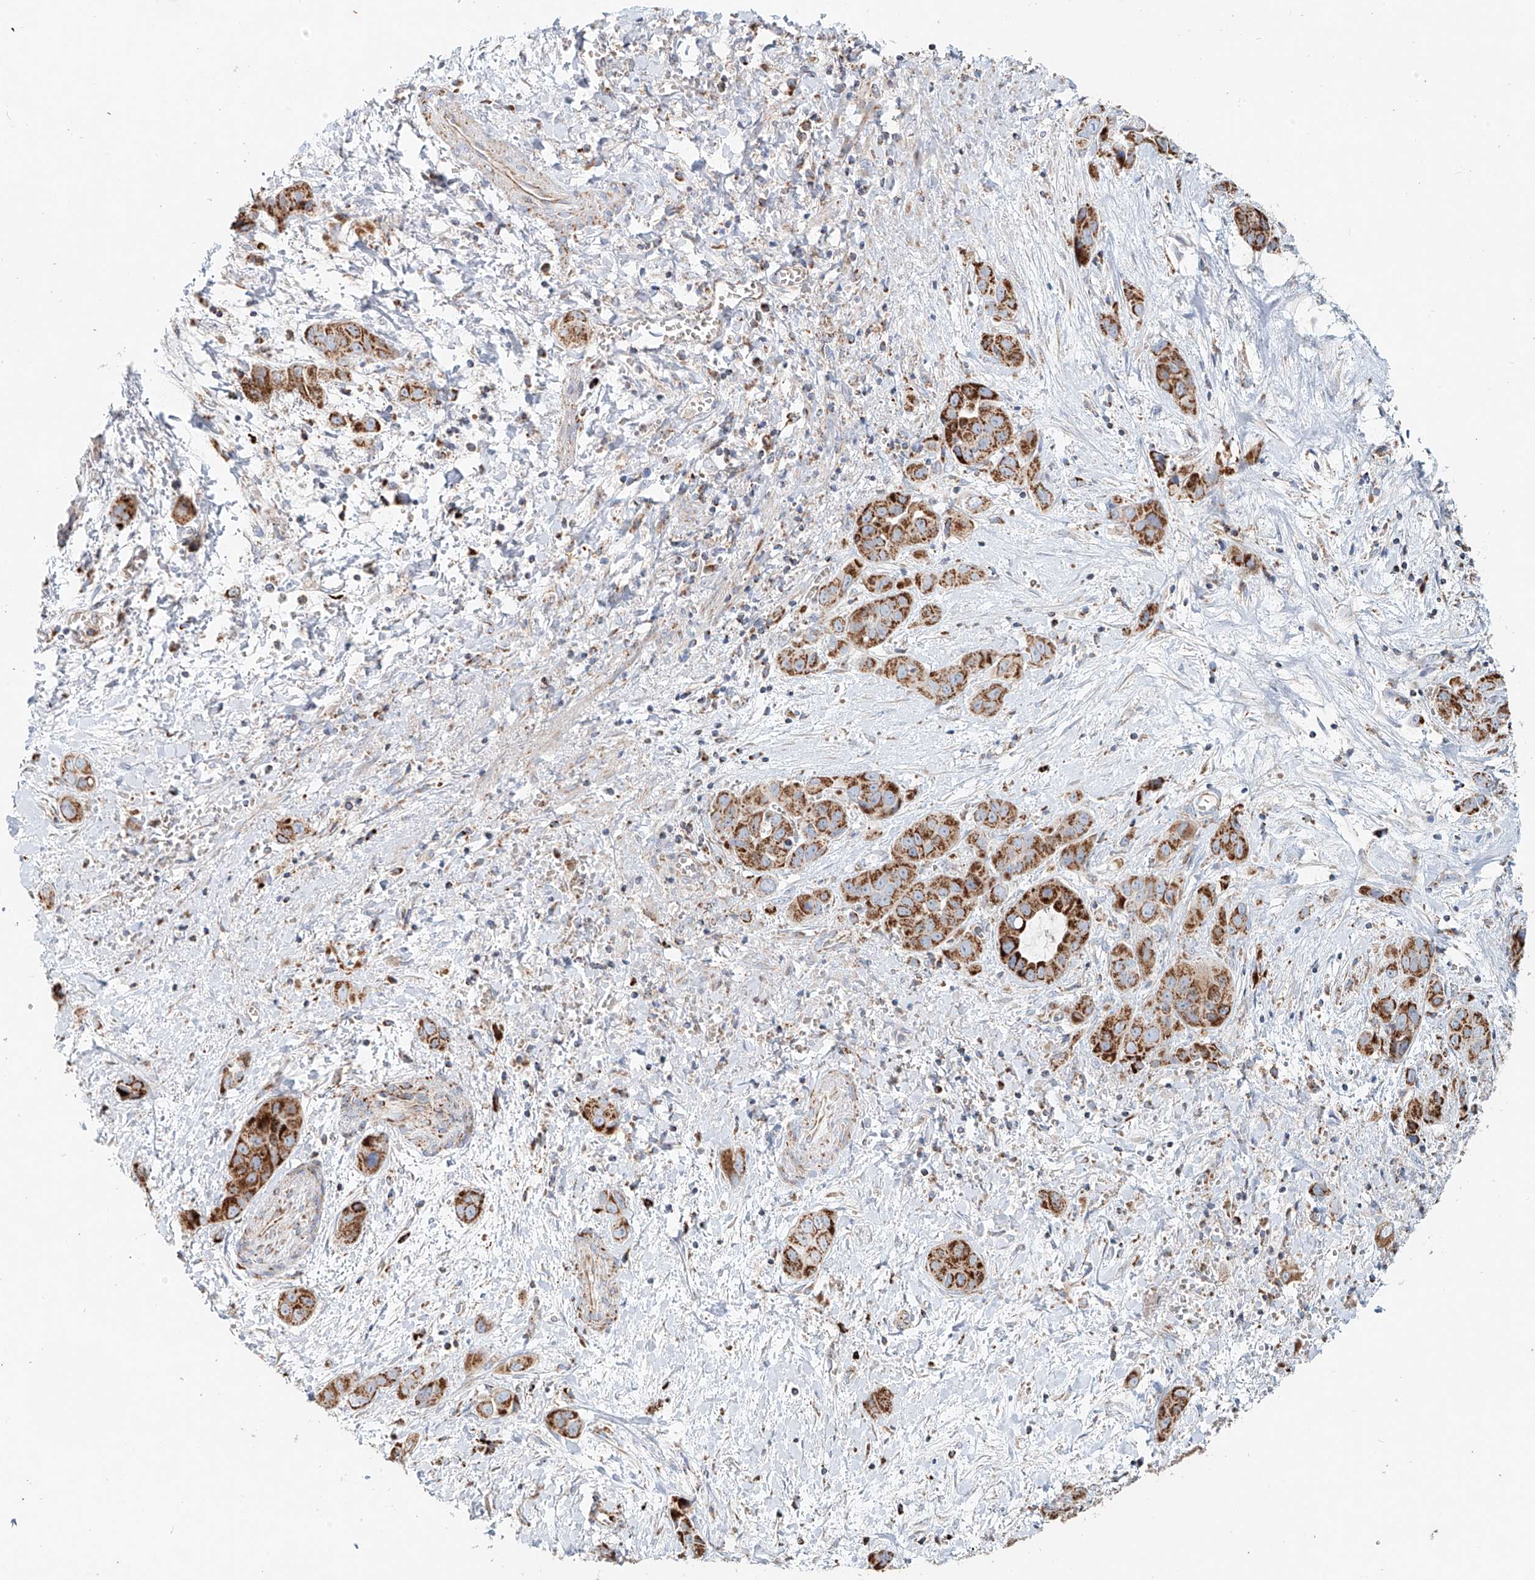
{"staining": {"intensity": "strong", "quantity": ">75%", "location": "cytoplasmic/membranous"}, "tissue": "liver cancer", "cell_type": "Tumor cells", "image_type": "cancer", "snomed": [{"axis": "morphology", "description": "Cholangiocarcinoma"}, {"axis": "topography", "description": "Liver"}], "caption": "Protein staining of liver cholangiocarcinoma tissue exhibits strong cytoplasmic/membranous staining in approximately >75% of tumor cells. (Brightfield microscopy of DAB IHC at high magnification).", "gene": "CARD10", "patient": {"sex": "female", "age": 52}}